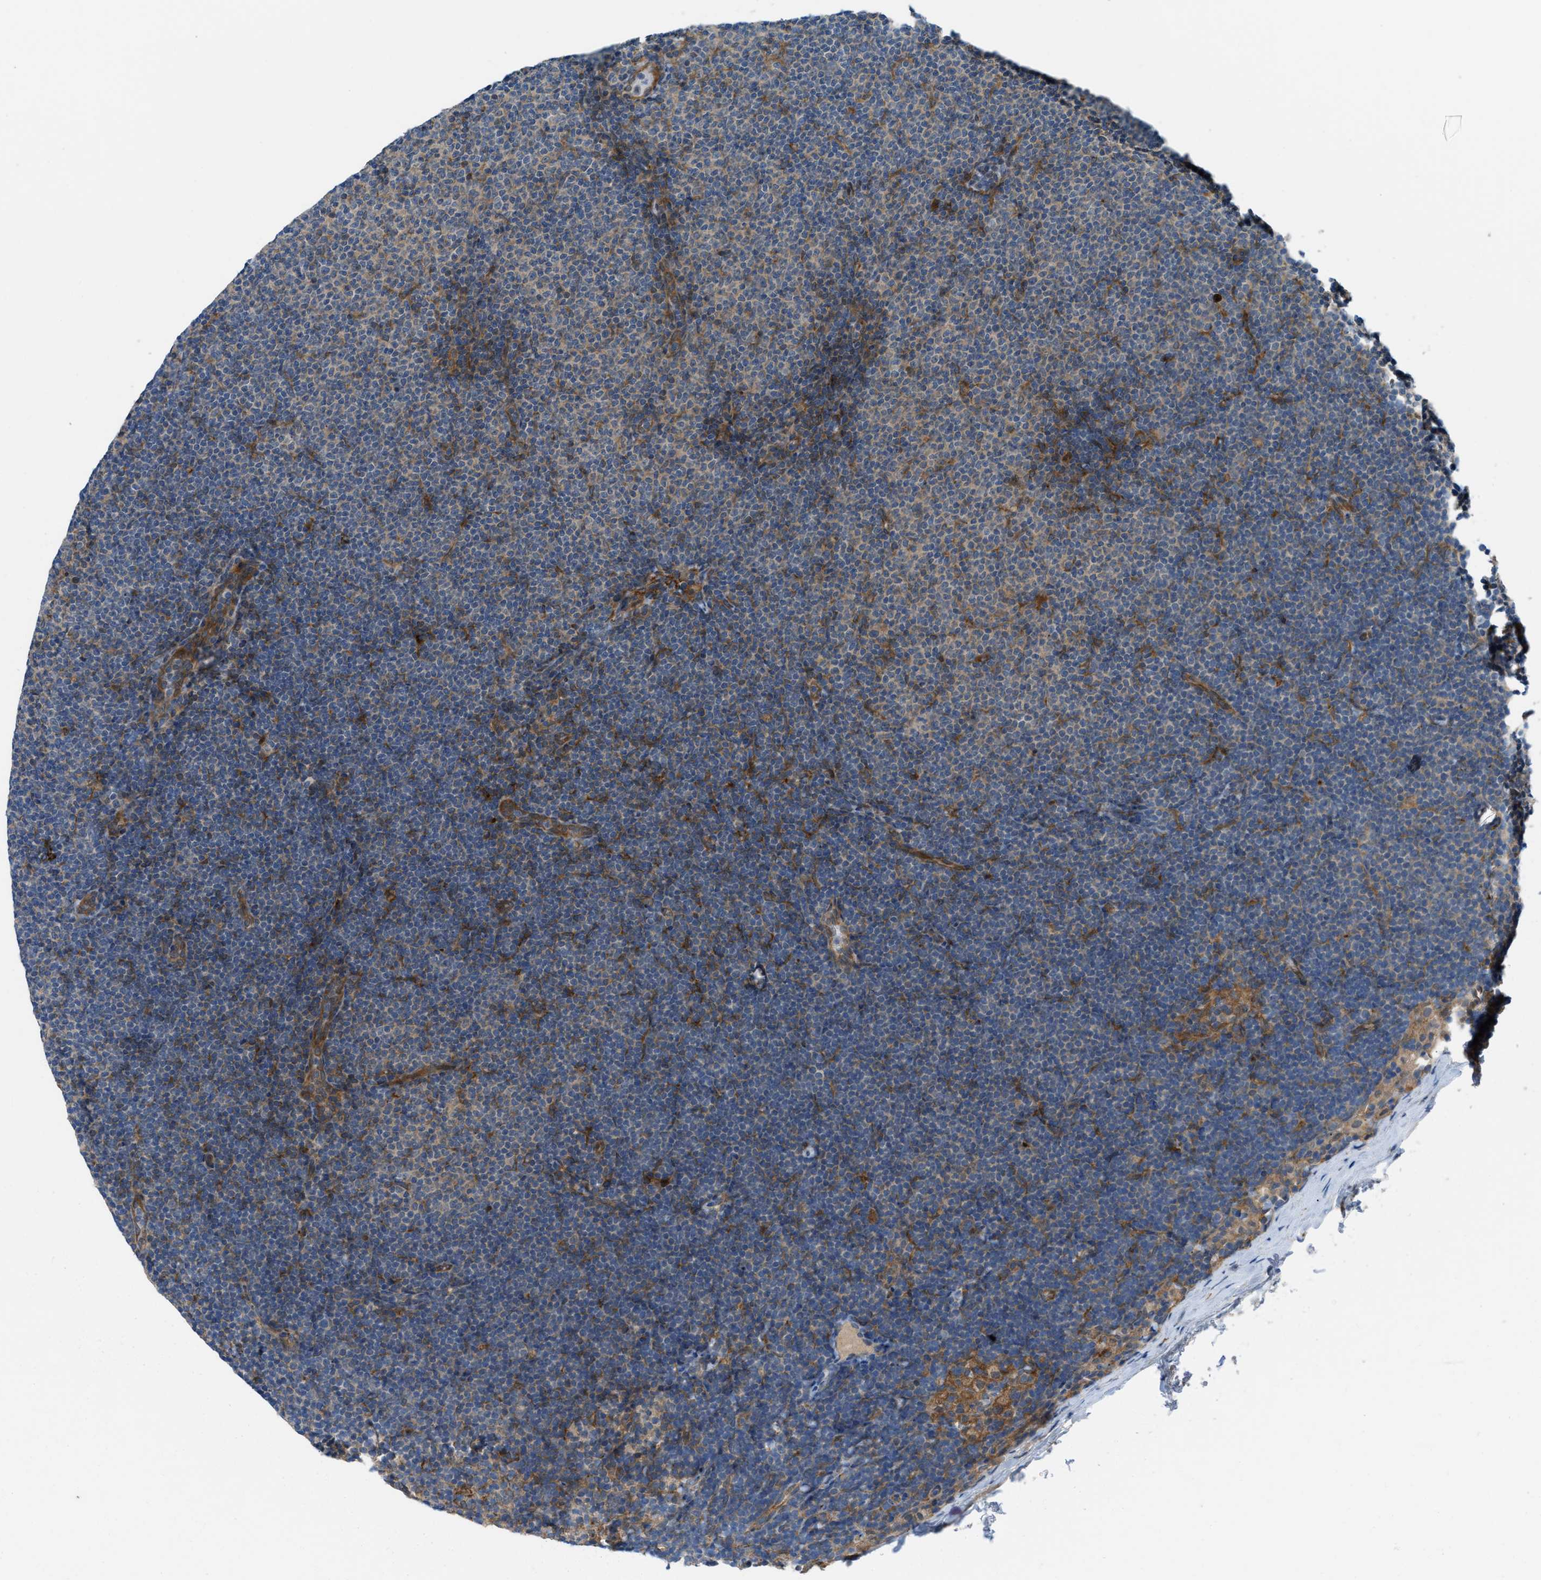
{"staining": {"intensity": "weak", "quantity": "<25%", "location": "cytoplasmic/membranous"}, "tissue": "lymphoma", "cell_type": "Tumor cells", "image_type": "cancer", "snomed": [{"axis": "morphology", "description": "Malignant lymphoma, non-Hodgkin's type, Low grade"}, {"axis": "topography", "description": "Lymph node"}], "caption": "DAB (3,3'-diaminobenzidine) immunohistochemical staining of malignant lymphoma, non-Hodgkin's type (low-grade) displays no significant staining in tumor cells.", "gene": "BAZ2B", "patient": {"sex": "female", "age": 53}}